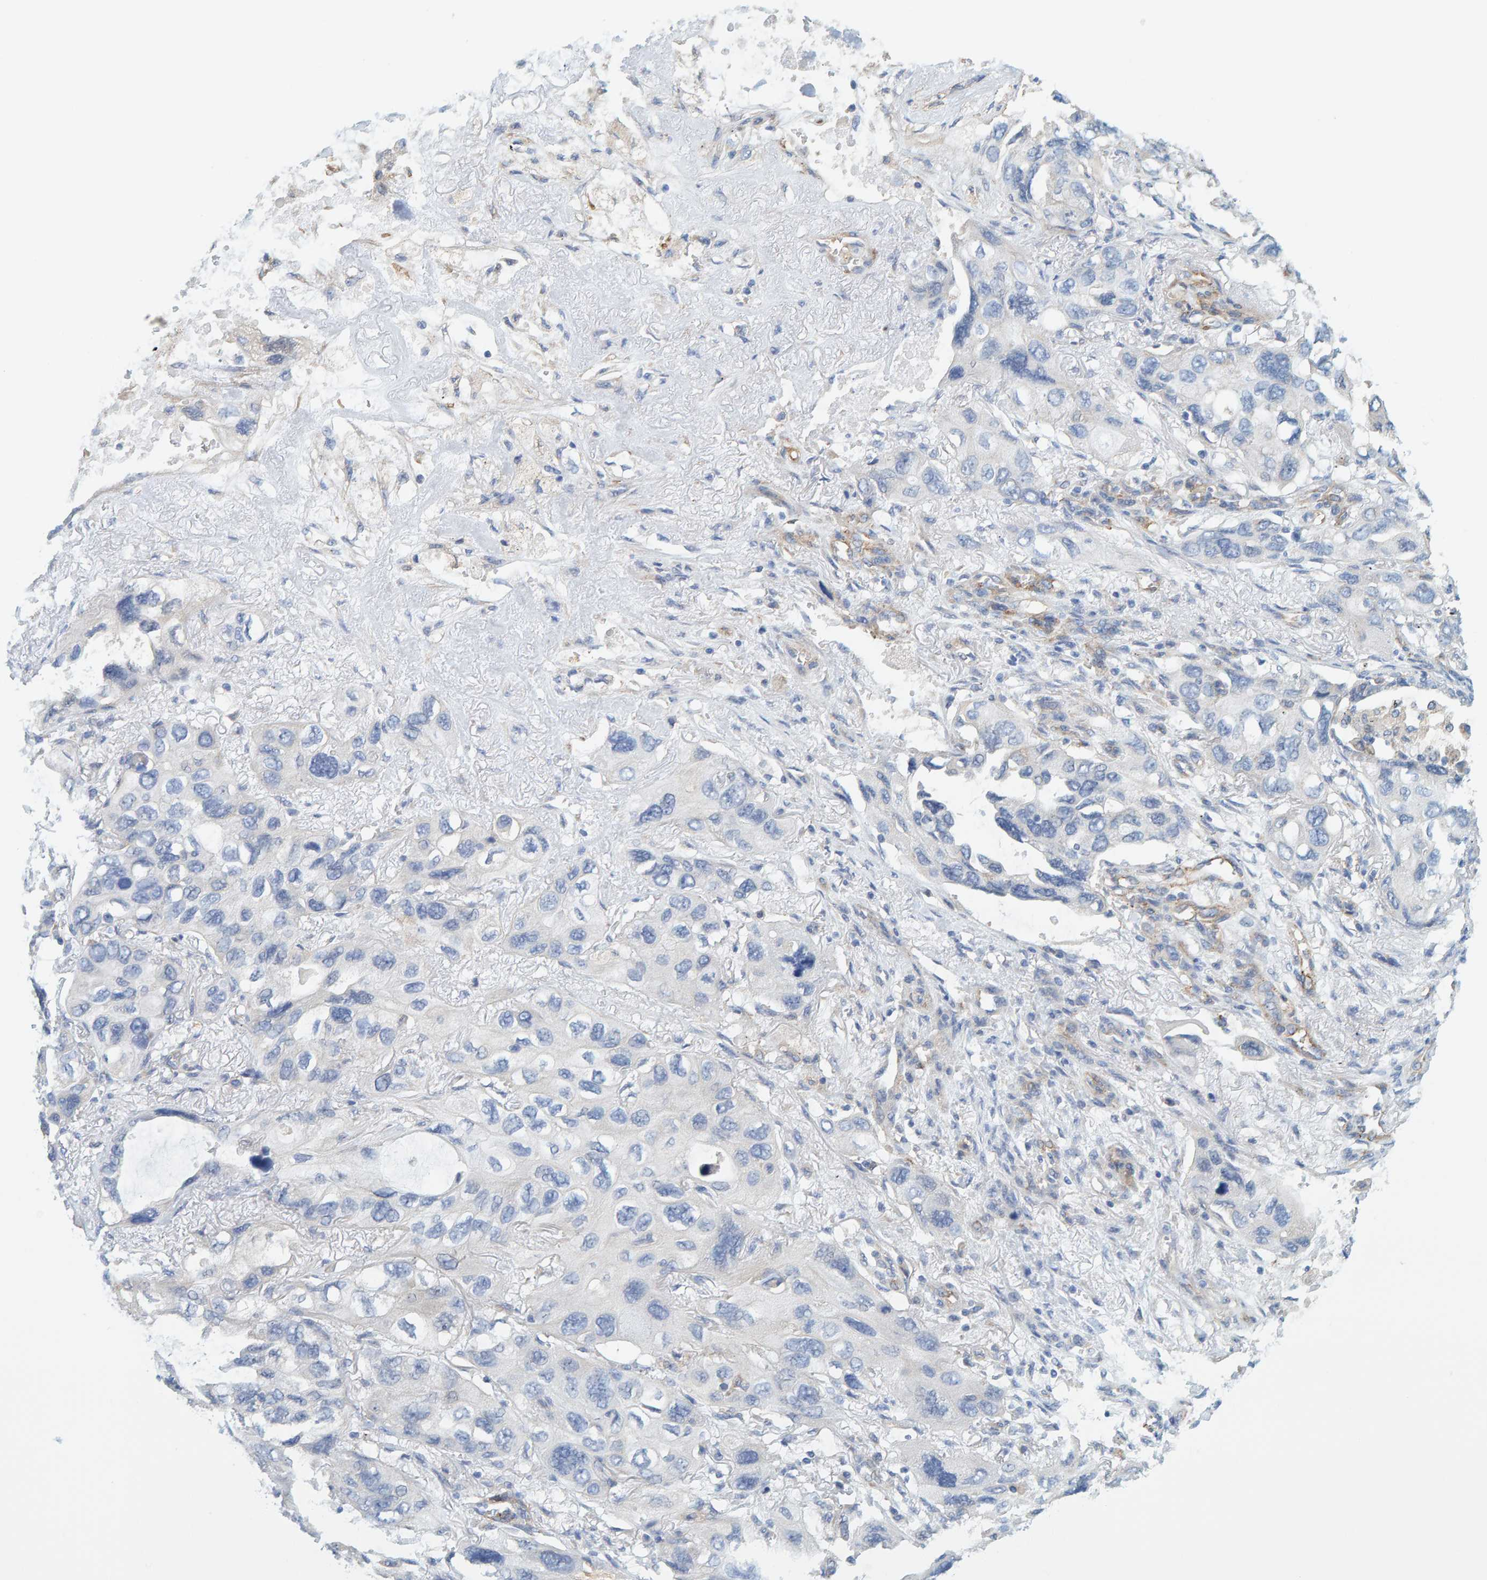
{"staining": {"intensity": "negative", "quantity": "none", "location": "none"}, "tissue": "lung cancer", "cell_type": "Tumor cells", "image_type": "cancer", "snomed": [{"axis": "morphology", "description": "Squamous cell carcinoma, NOS"}, {"axis": "topography", "description": "Lung"}], "caption": "High power microscopy image of an immunohistochemistry (IHC) histopathology image of lung cancer, revealing no significant positivity in tumor cells. Brightfield microscopy of immunohistochemistry (IHC) stained with DAB (3,3'-diaminobenzidine) (brown) and hematoxylin (blue), captured at high magnification.", "gene": "MAP1B", "patient": {"sex": "female", "age": 73}}